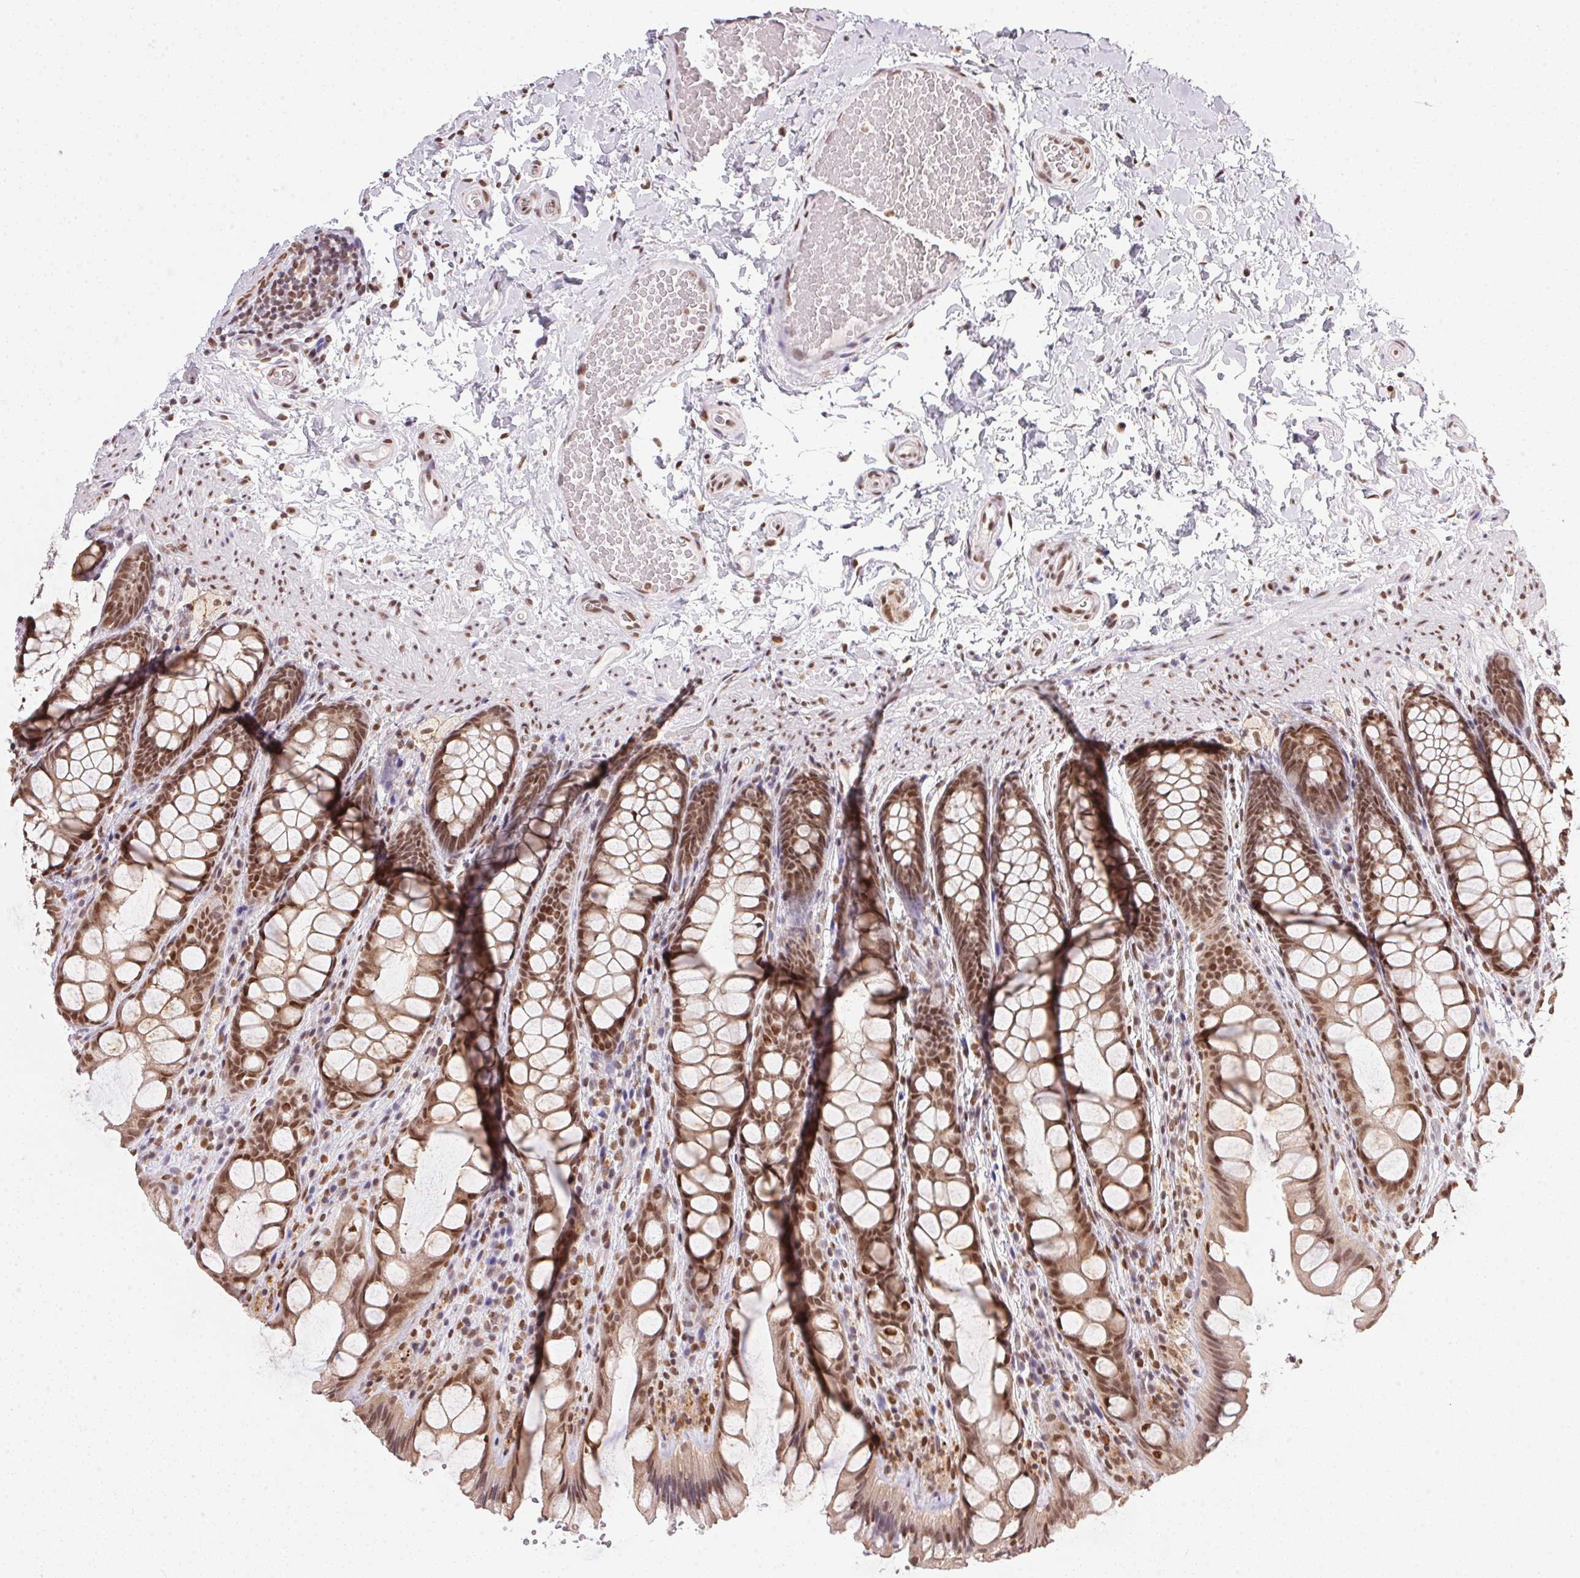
{"staining": {"intensity": "moderate", "quantity": ">75%", "location": "nuclear"}, "tissue": "colon", "cell_type": "Endothelial cells", "image_type": "normal", "snomed": [{"axis": "morphology", "description": "Normal tissue, NOS"}, {"axis": "topography", "description": "Colon"}], "caption": "Brown immunohistochemical staining in normal colon demonstrates moderate nuclear expression in approximately >75% of endothelial cells. (Stains: DAB (3,3'-diaminobenzidine) in brown, nuclei in blue, Microscopy: brightfield microscopy at high magnification).", "gene": "NFE2L1", "patient": {"sex": "male", "age": 47}}